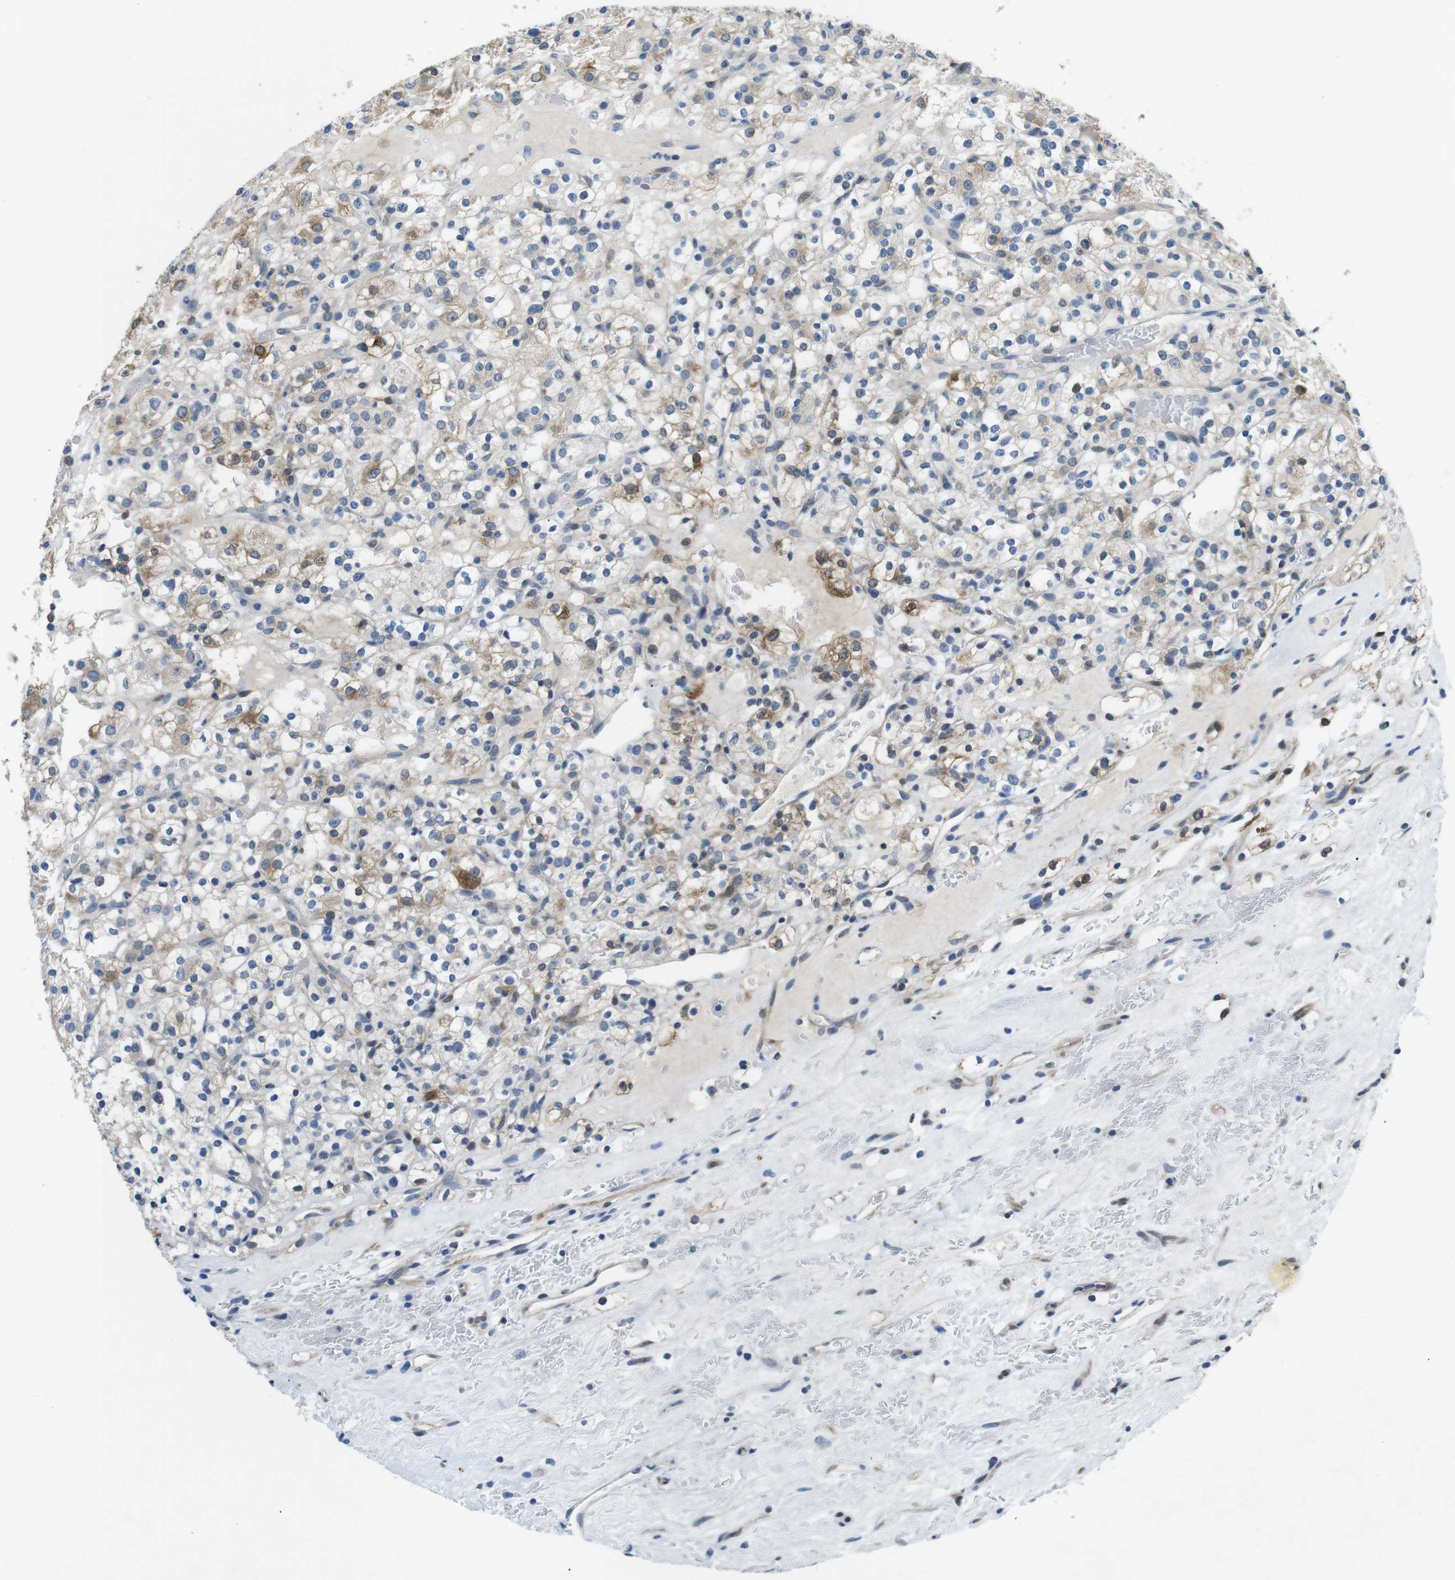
{"staining": {"intensity": "weak", "quantity": "25%-75%", "location": "nuclear"}, "tissue": "renal cancer", "cell_type": "Tumor cells", "image_type": "cancer", "snomed": [{"axis": "morphology", "description": "Normal tissue, NOS"}, {"axis": "morphology", "description": "Adenocarcinoma, NOS"}, {"axis": "topography", "description": "Kidney"}], "caption": "Human renal cancer stained with a protein marker shows weak staining in tumor cells.", "gene": "PHLDA1", "patient": {"sex": "female", "age": 72}}